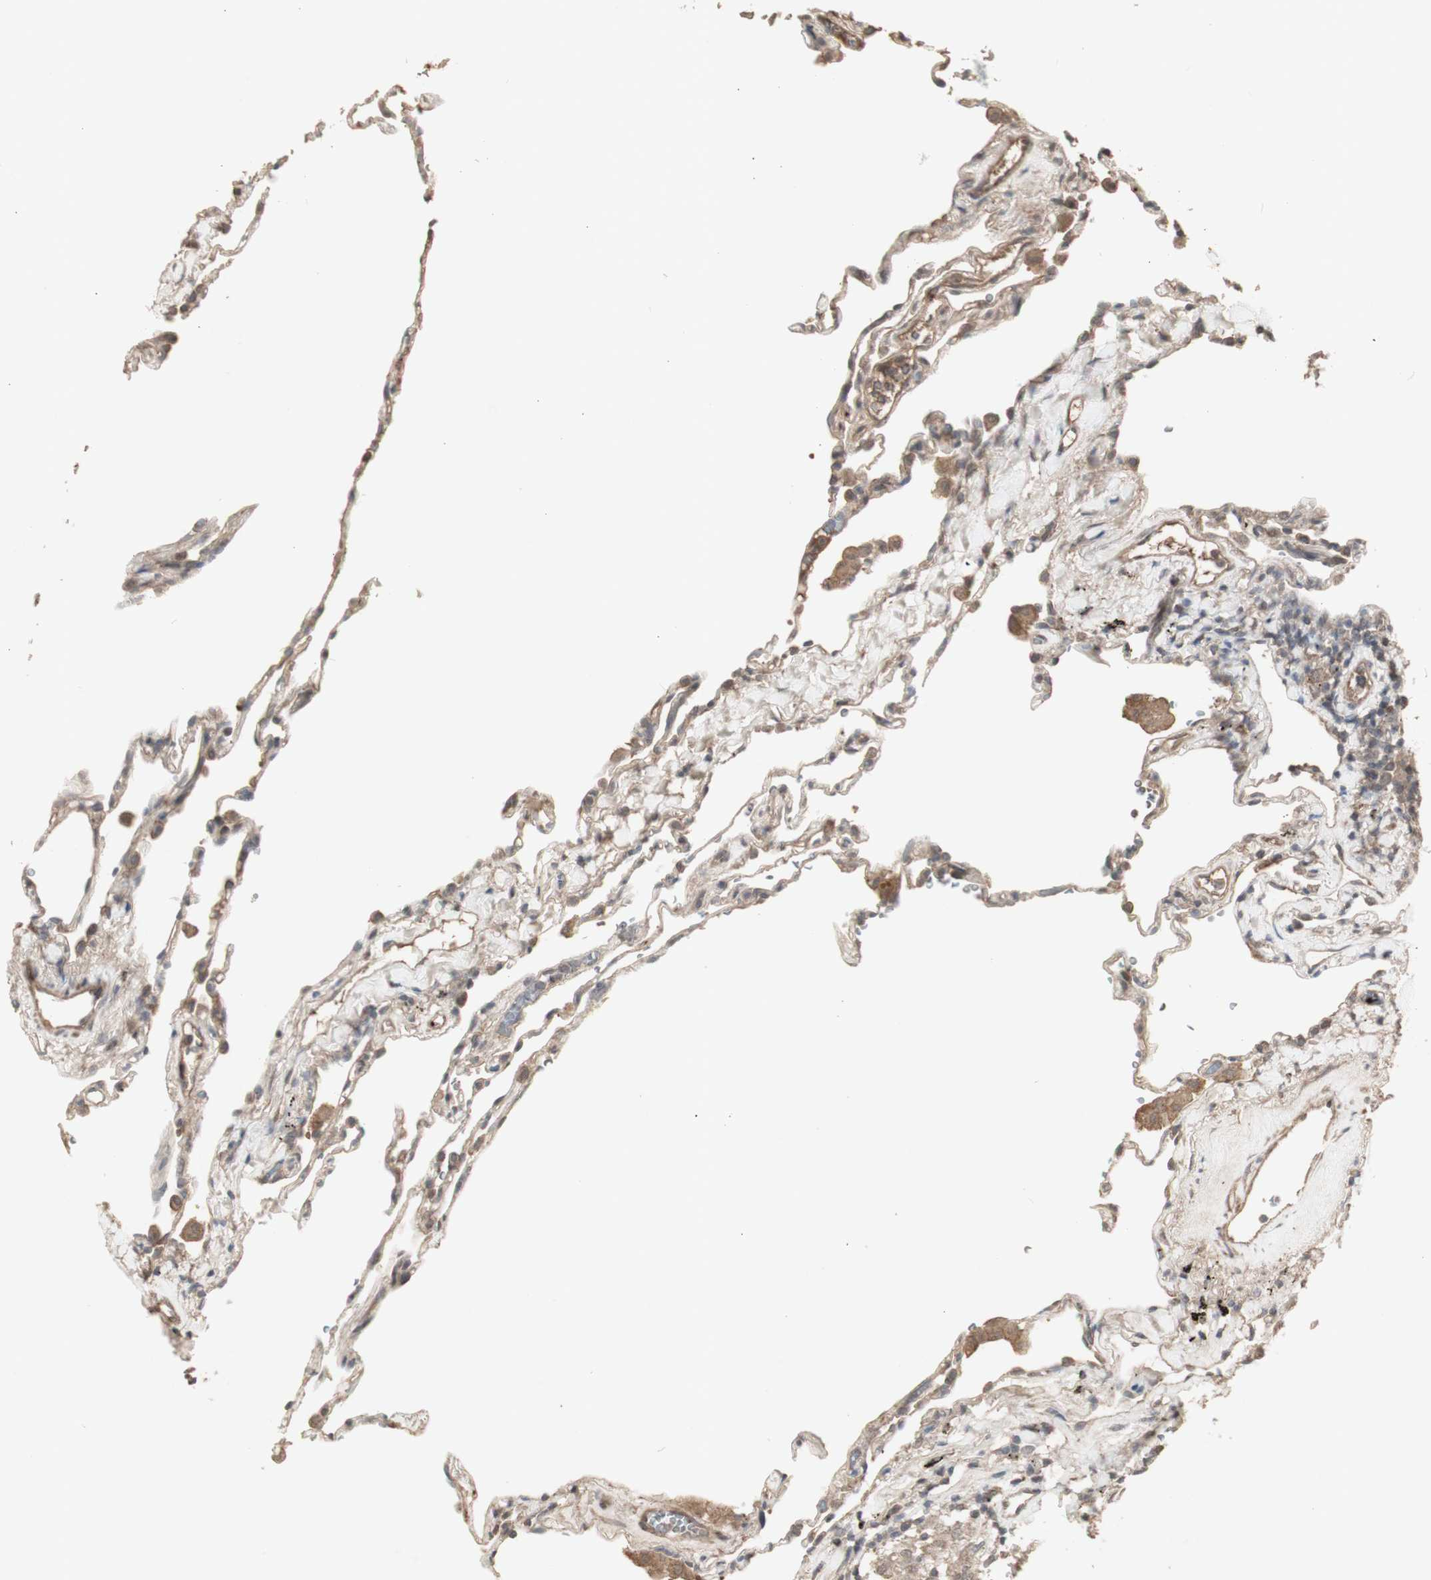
{"staining": {"intensity": "moderate", "quantity": "25%-75%", "location": "cytoplasmic/membranous"}, "tissue": "lung", "cell_type": "Alveolar cells", "image_type": "normal", "snomed": [{"axis": "morphology", "description": "Normal tissue, NOS"}, {"axis": "topography", "description": "Lung"}], "caption": "Immunohistochemical staining of benign human lung exhibits medium levels of moderate cytoplasmic/membranous positivity in about 25%-75% of alveolar cells. The staining was performed using DAB (3,3'-diaminobenzidine), with brown indicating positive protein expression. Nuclei are stained blue with hematoxylin.", "gene": "ALOX12", "patient": {"sex": "male", "age": 59}}